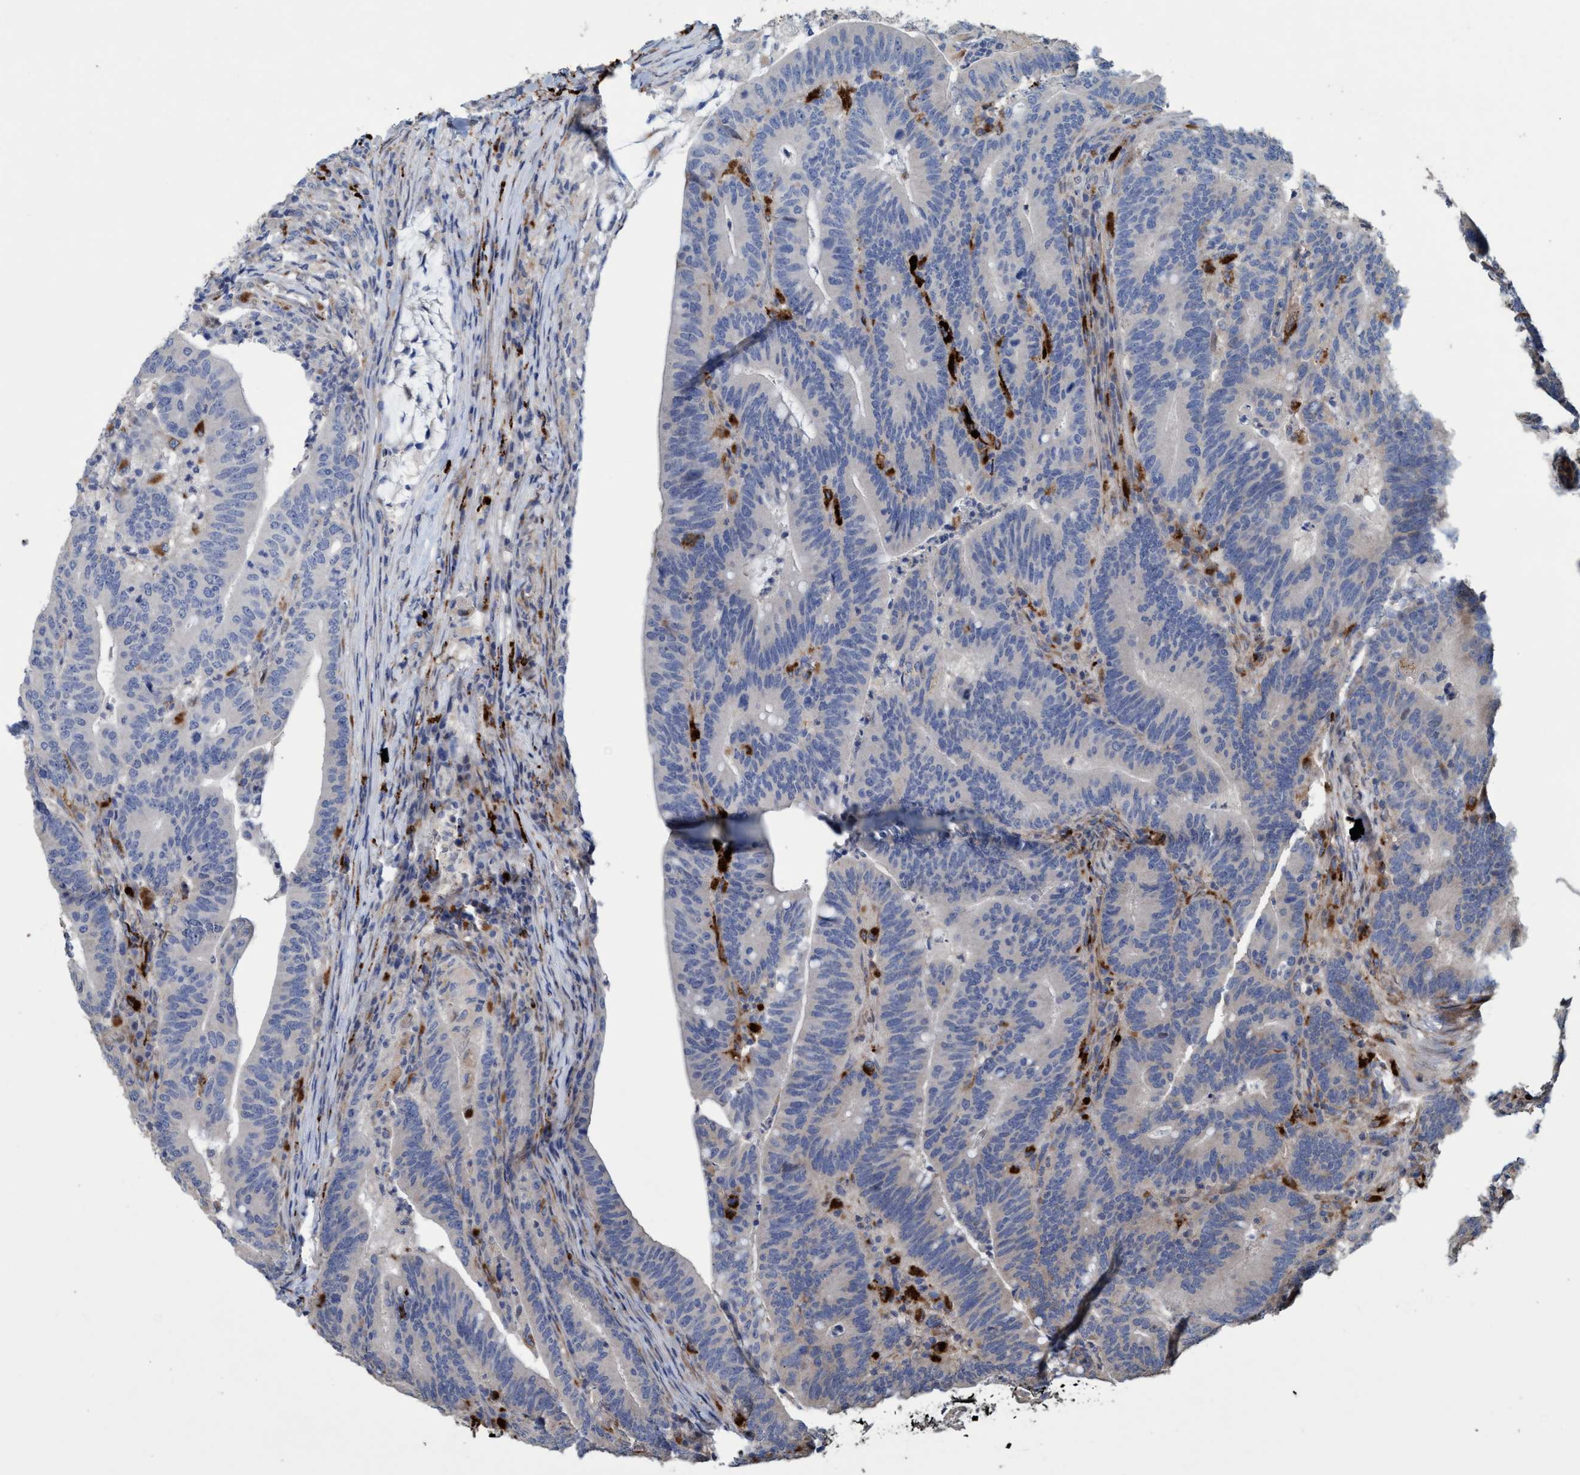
{"staining": {"intensity": "negative", "quantity": "none", "location": "none"}, "tissue": "colorectal cancer", "cell_type": "Tumor cells", "image_type": "cancer", "snomed": [{"axis": "morphology", "description": "Adenocarcinoma, NOS"}, {"axis": "topography", "description": "Colon"}], "caption": "The image shows no significant staining in tumor cells of adenocarcinoma (colorectal).", "gene": "BBS9", "patient": {"sex": "female", "age": 66}}